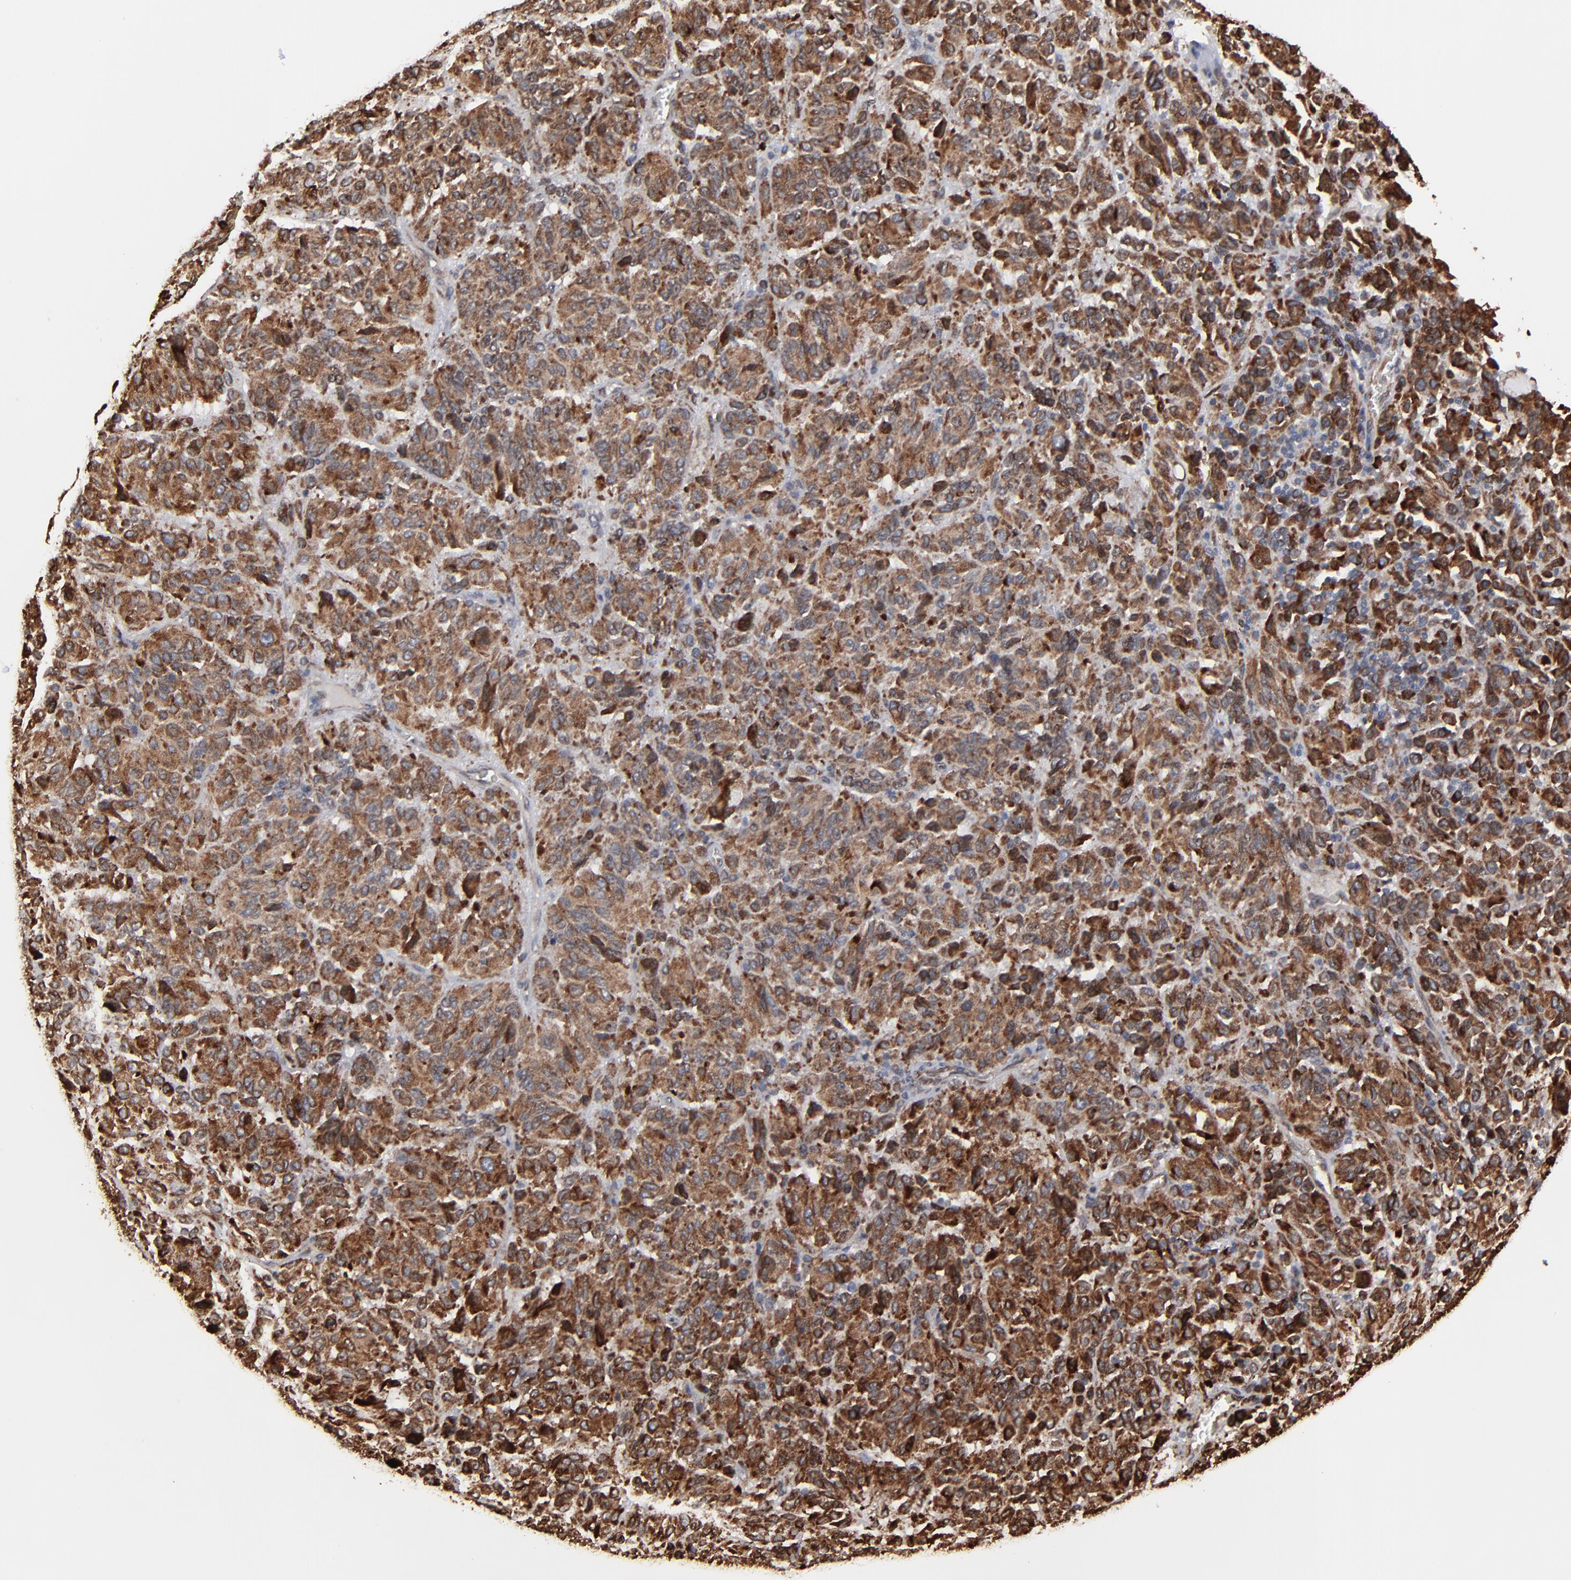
{"staining": {"intensity": "moderate", "quantity": ">75%", "location": "cytoplasmic/membranous"}, "tissue": "melanoma", "cell_type": "Tumor cells", "image_type": "cancer", "snomed": [{"axis": "morphology", "description": "Malignant melanoma, Metastatic site"}, {"axis": "topography", "description": "Lung"}], "caption": "Moderate cytoplasmic/membranous protein positivity is appreciated in about >75% of tumor cells in malignant melanoma (metastatic site). (DAB (3,3'-diaminobenzidine) = brown stain, brightfield microscopy at high magnification).", "gene": "CNIH1", "patient": {"sex": "male", "age": 64}}